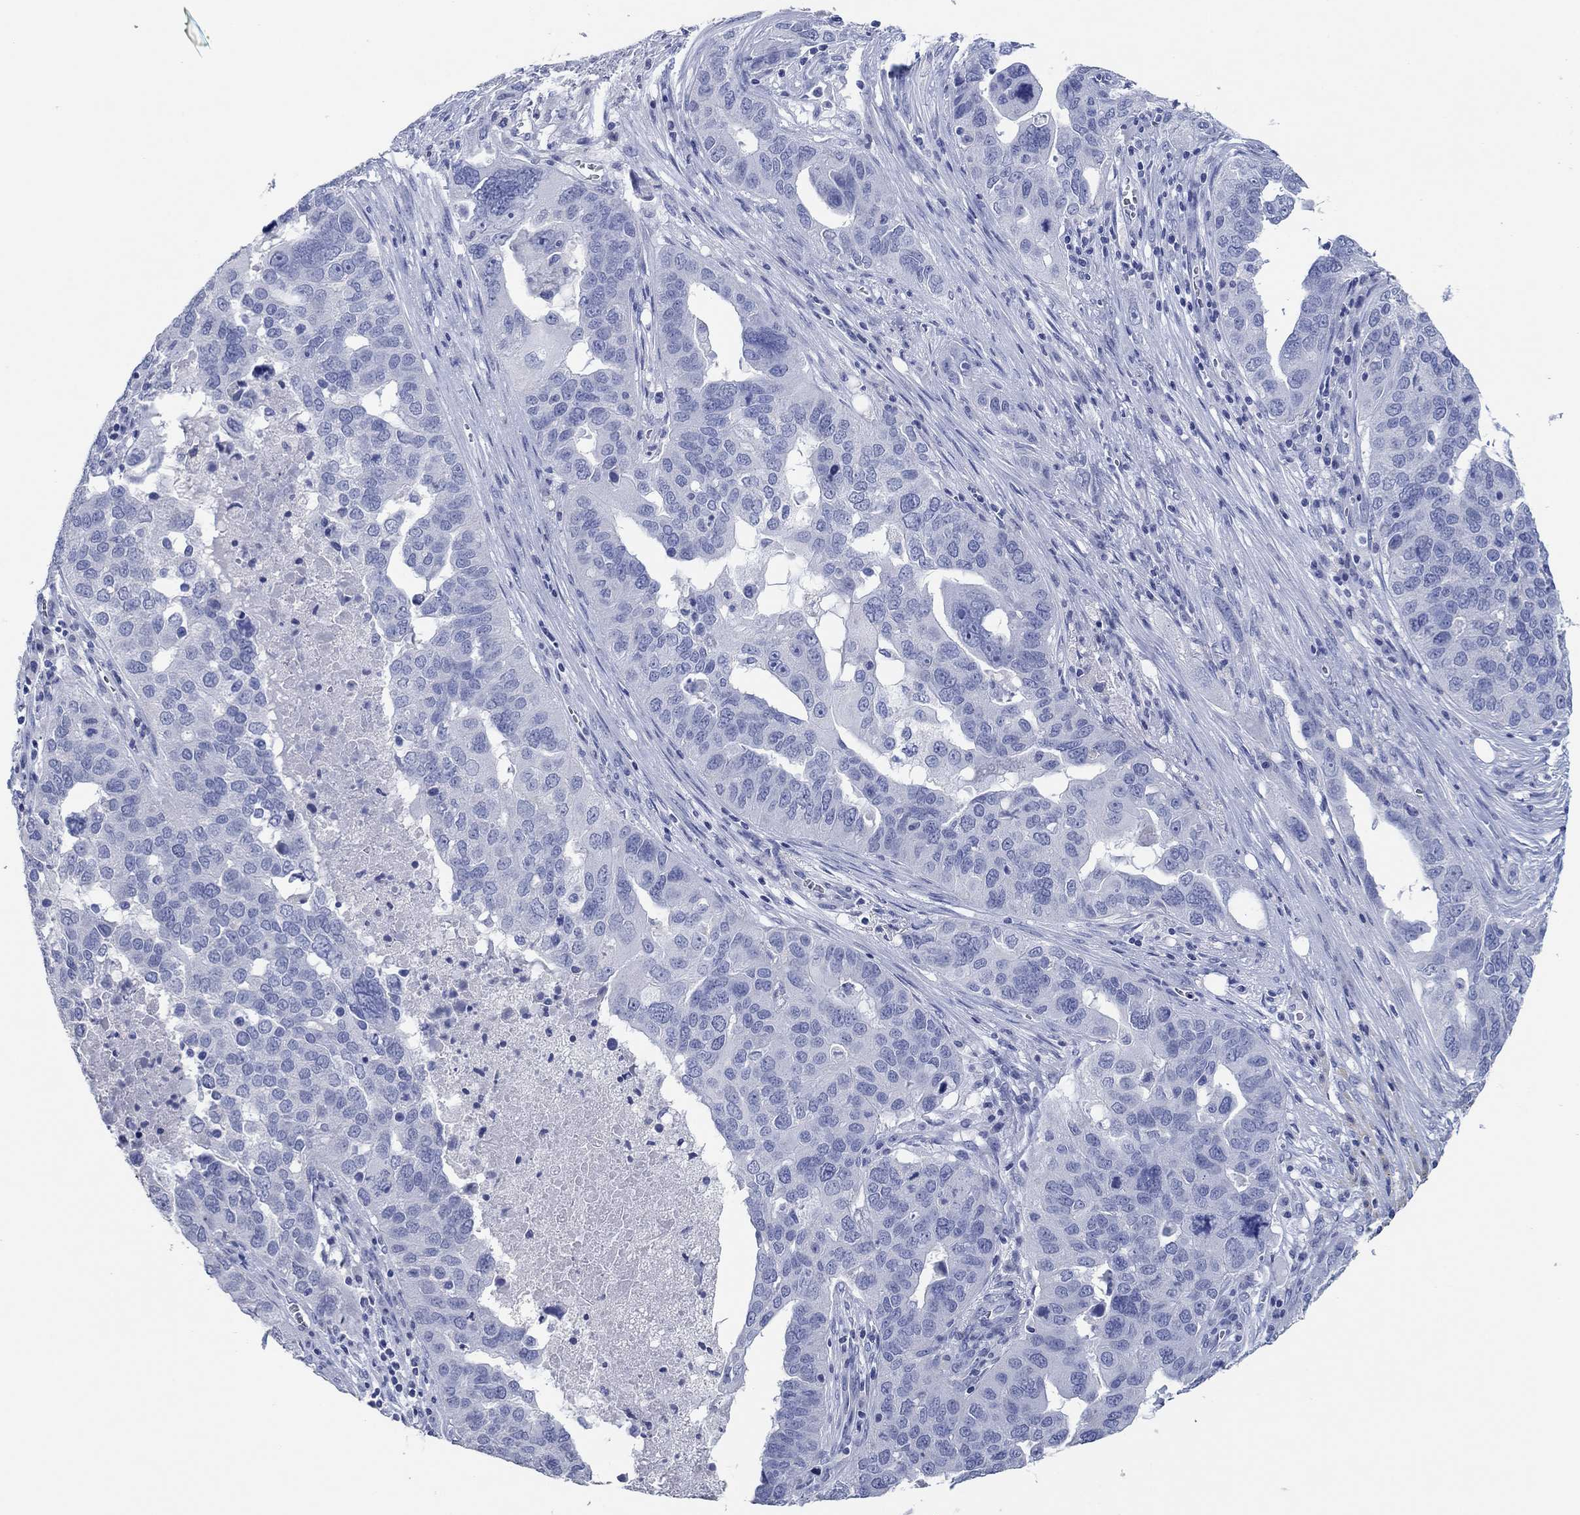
{"staining": {"intensity": "negative", "quantity": "none", "location": "none"}, "tissue": "ovarian cancer", "cell_type": "Tumor cells", "image_type": "cancer", "snomed": [{"axis": "morphology", "description": "Carcinoma, endometroid"}, {"axis": "topography", "description": "Soft tissue"}, {"axis": "topography", "description": "Ovary"}], "caption": "This micrograph is of ovarian endometroid carcinoma stained with immunohistochemistry to label a protein in brown with the nuclei are counter-stained blue. There is no staining in tumor cells.", "gene": "POU5F1", "patient": {"sex": "female", "age": 52}}